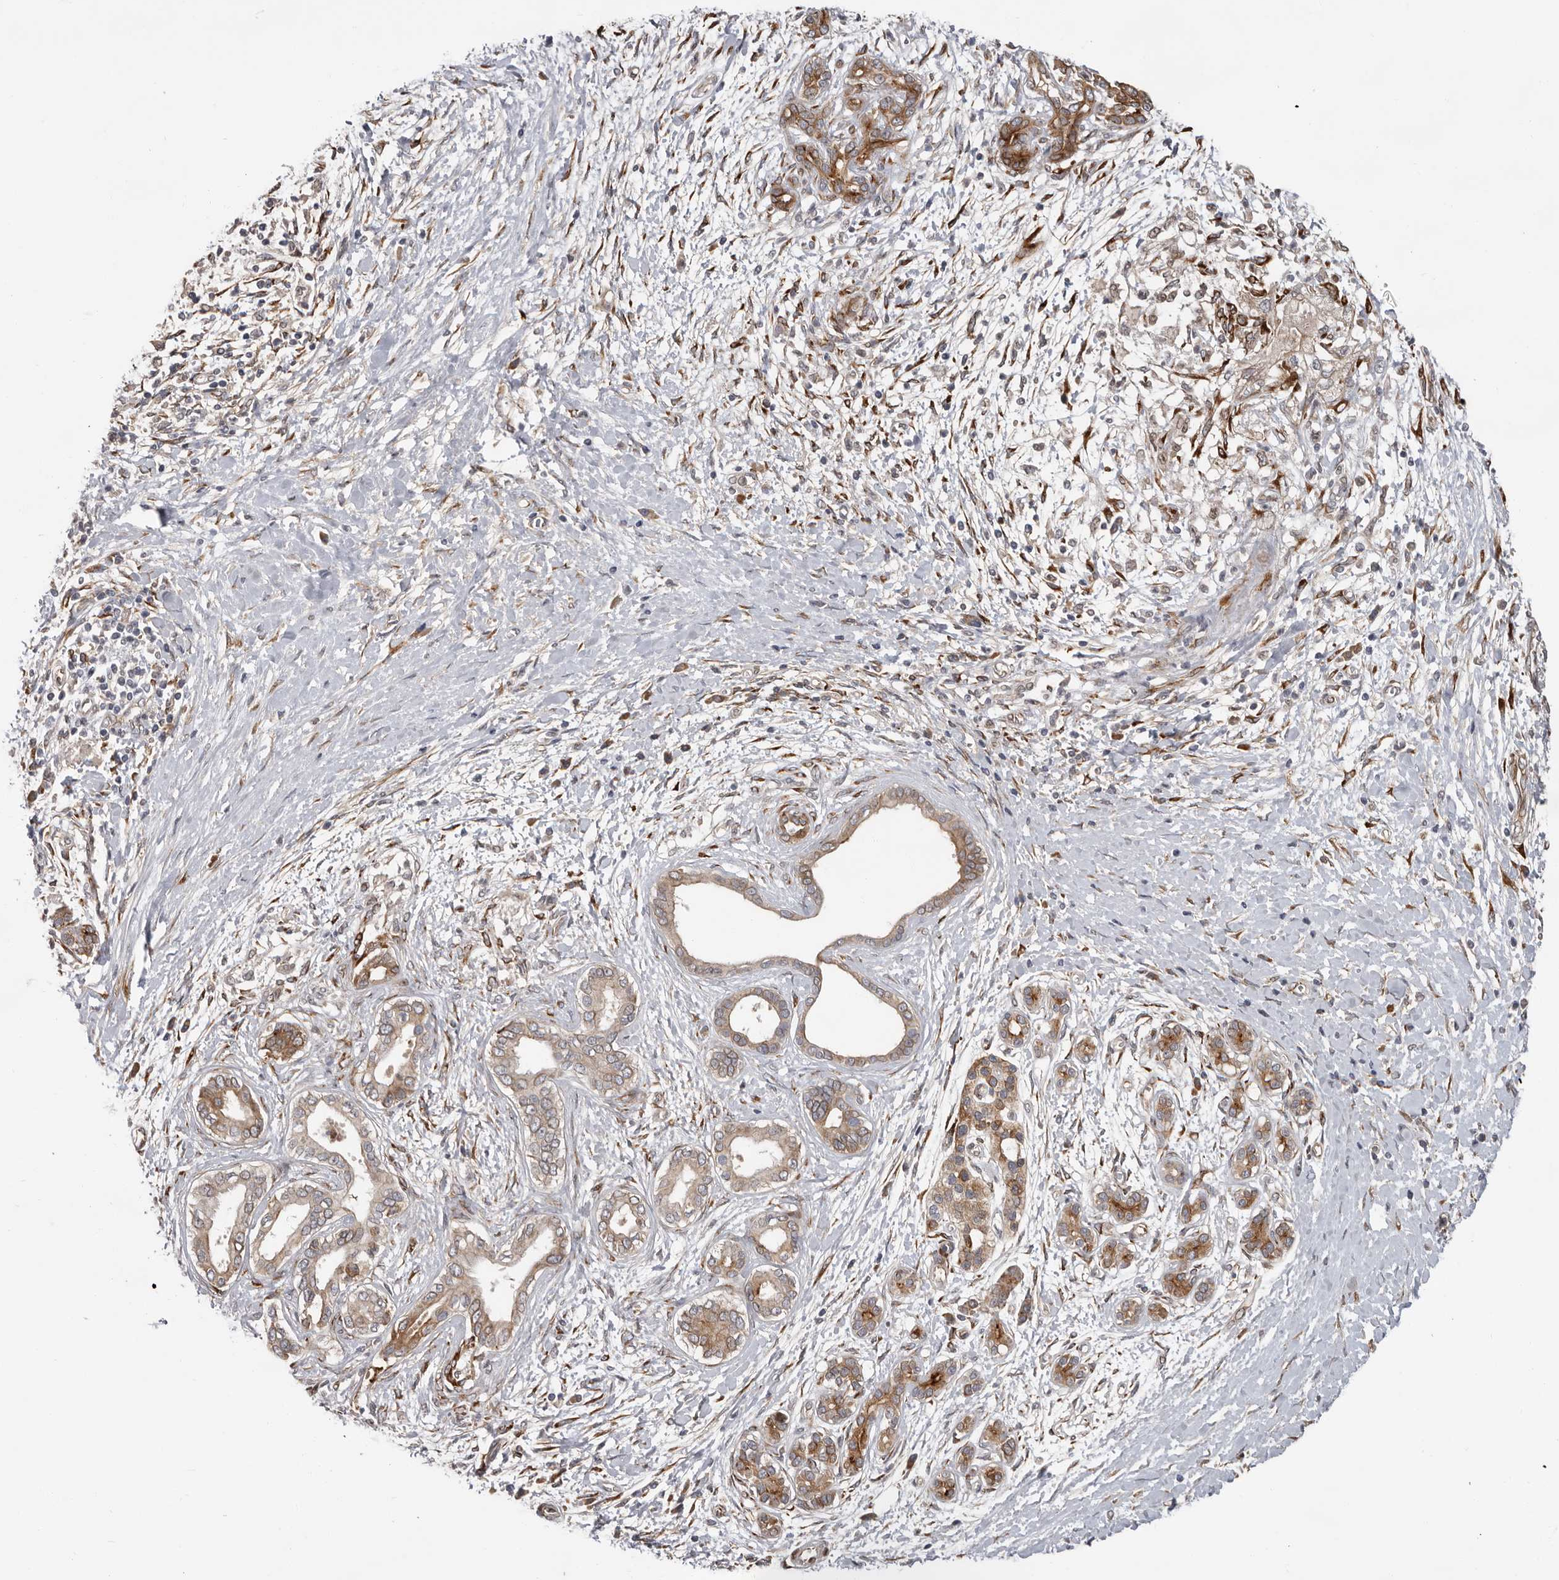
{"staining": {"intensity": "moderate", "quantity": ">75%", "location": "cytoplasmic/membranous"}, "tissue": "pancreatic cancer", "cell_type": "Tumor cells", "image_type": "cancer", "snomed": [{"axis": "morphology", "description": "Adenocarcinoma, NOS"}, {"axis": "topography", "description": "Pancreas"}], "caption": "Pancreatic cancer tissue exhibits moderate cytoplasmic/membranous positivity in approximately >75% of tumor cells", "gene": "MTF1", "patient": {"sex": "male", "age": 58}}